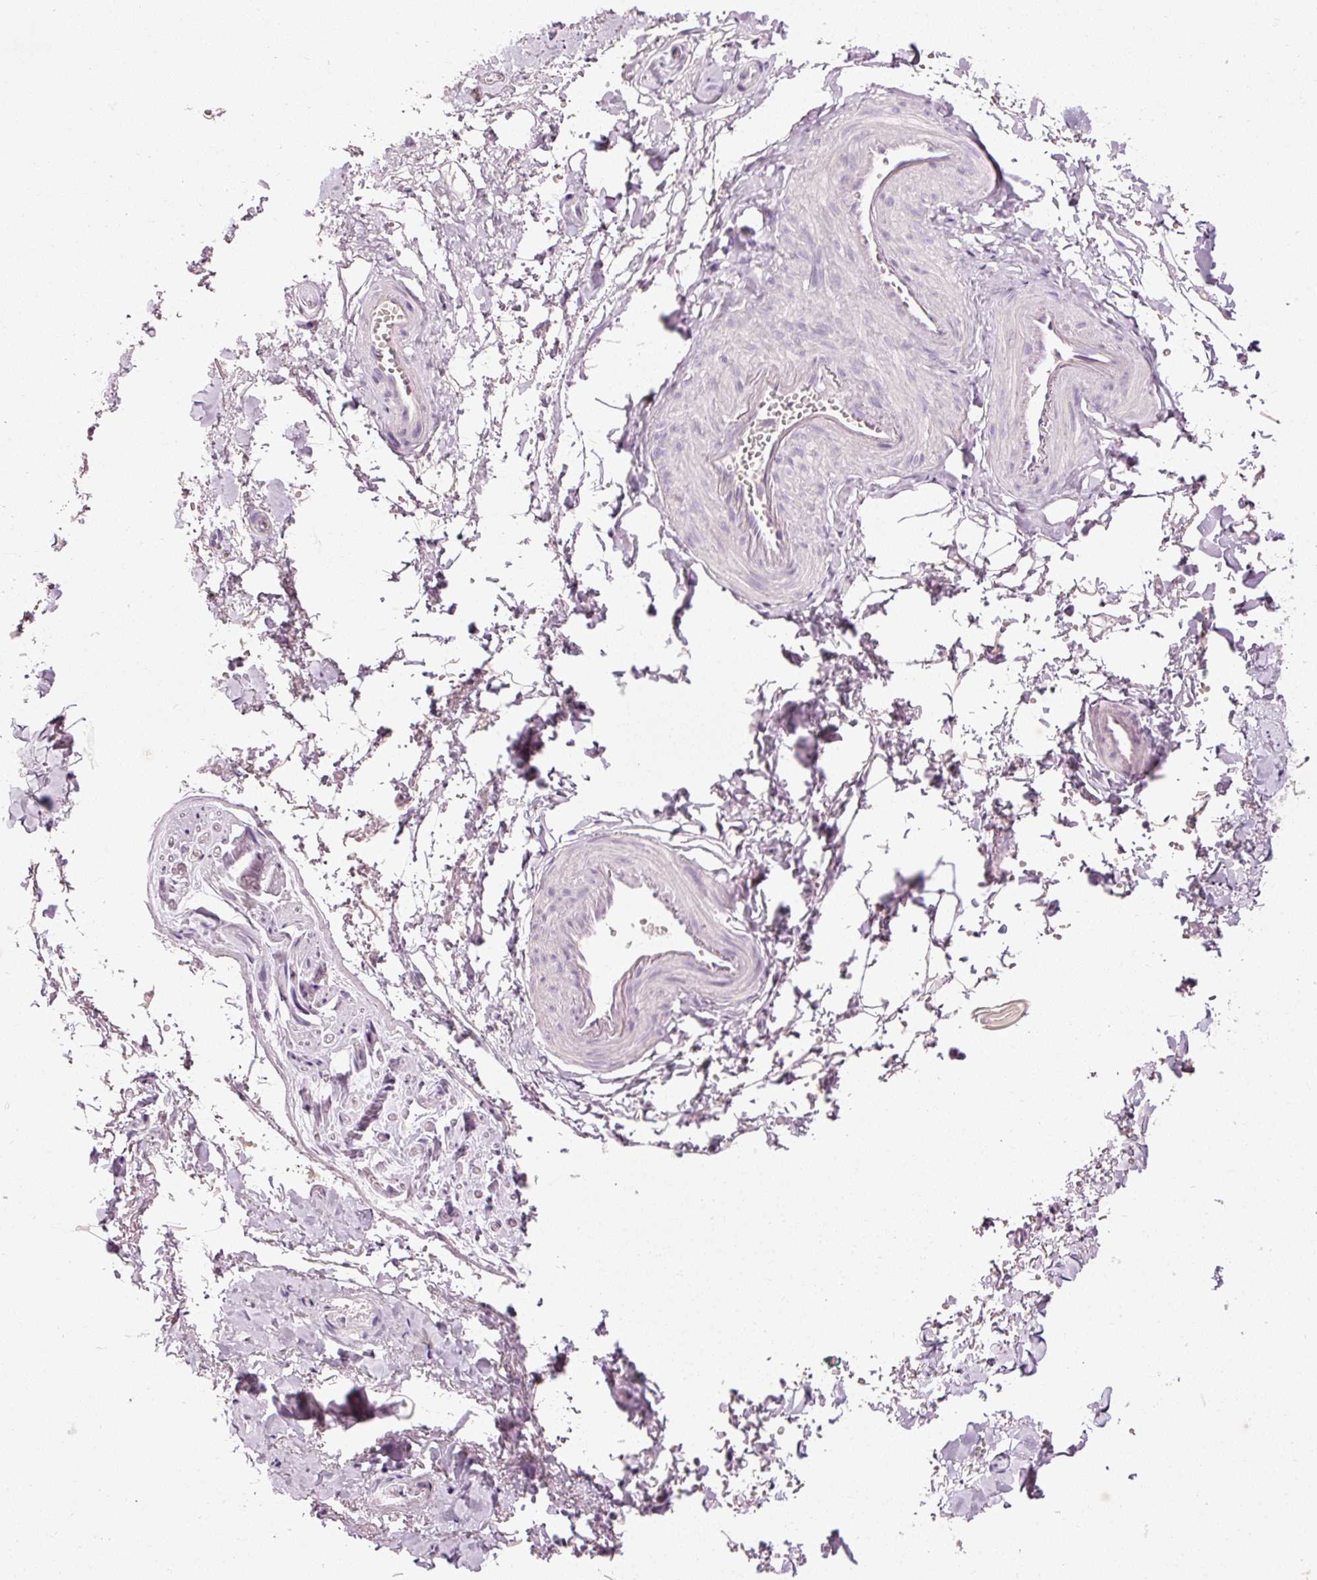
{"staining": {"intensity": "negative", "quantity": "none", "location": "none"}, "tissue": "adipose tissue", "cell_type": "Adipocytes", "image_type": "normal", "snomed": [{"axis": "morphology", "description": "Normal tissue, NOS"}, {"axis": "topography", "description": "Vulva"}, {"axis": "topography", "description": "Vagina"}, {"axis": "topography", "description": "Peripheral nerve tissue"}], "caption": "DAB (3,3'-diaminobenzidine) immunohistochemical staining of normal human adipose tissue demonstrates no significant positivity in adipocytes. (DAB (3,3'-diaminobenzidine) IHC, high magnification).", "gene": "MUC5AC", "patient": {"sex": "female", "age": 66}}